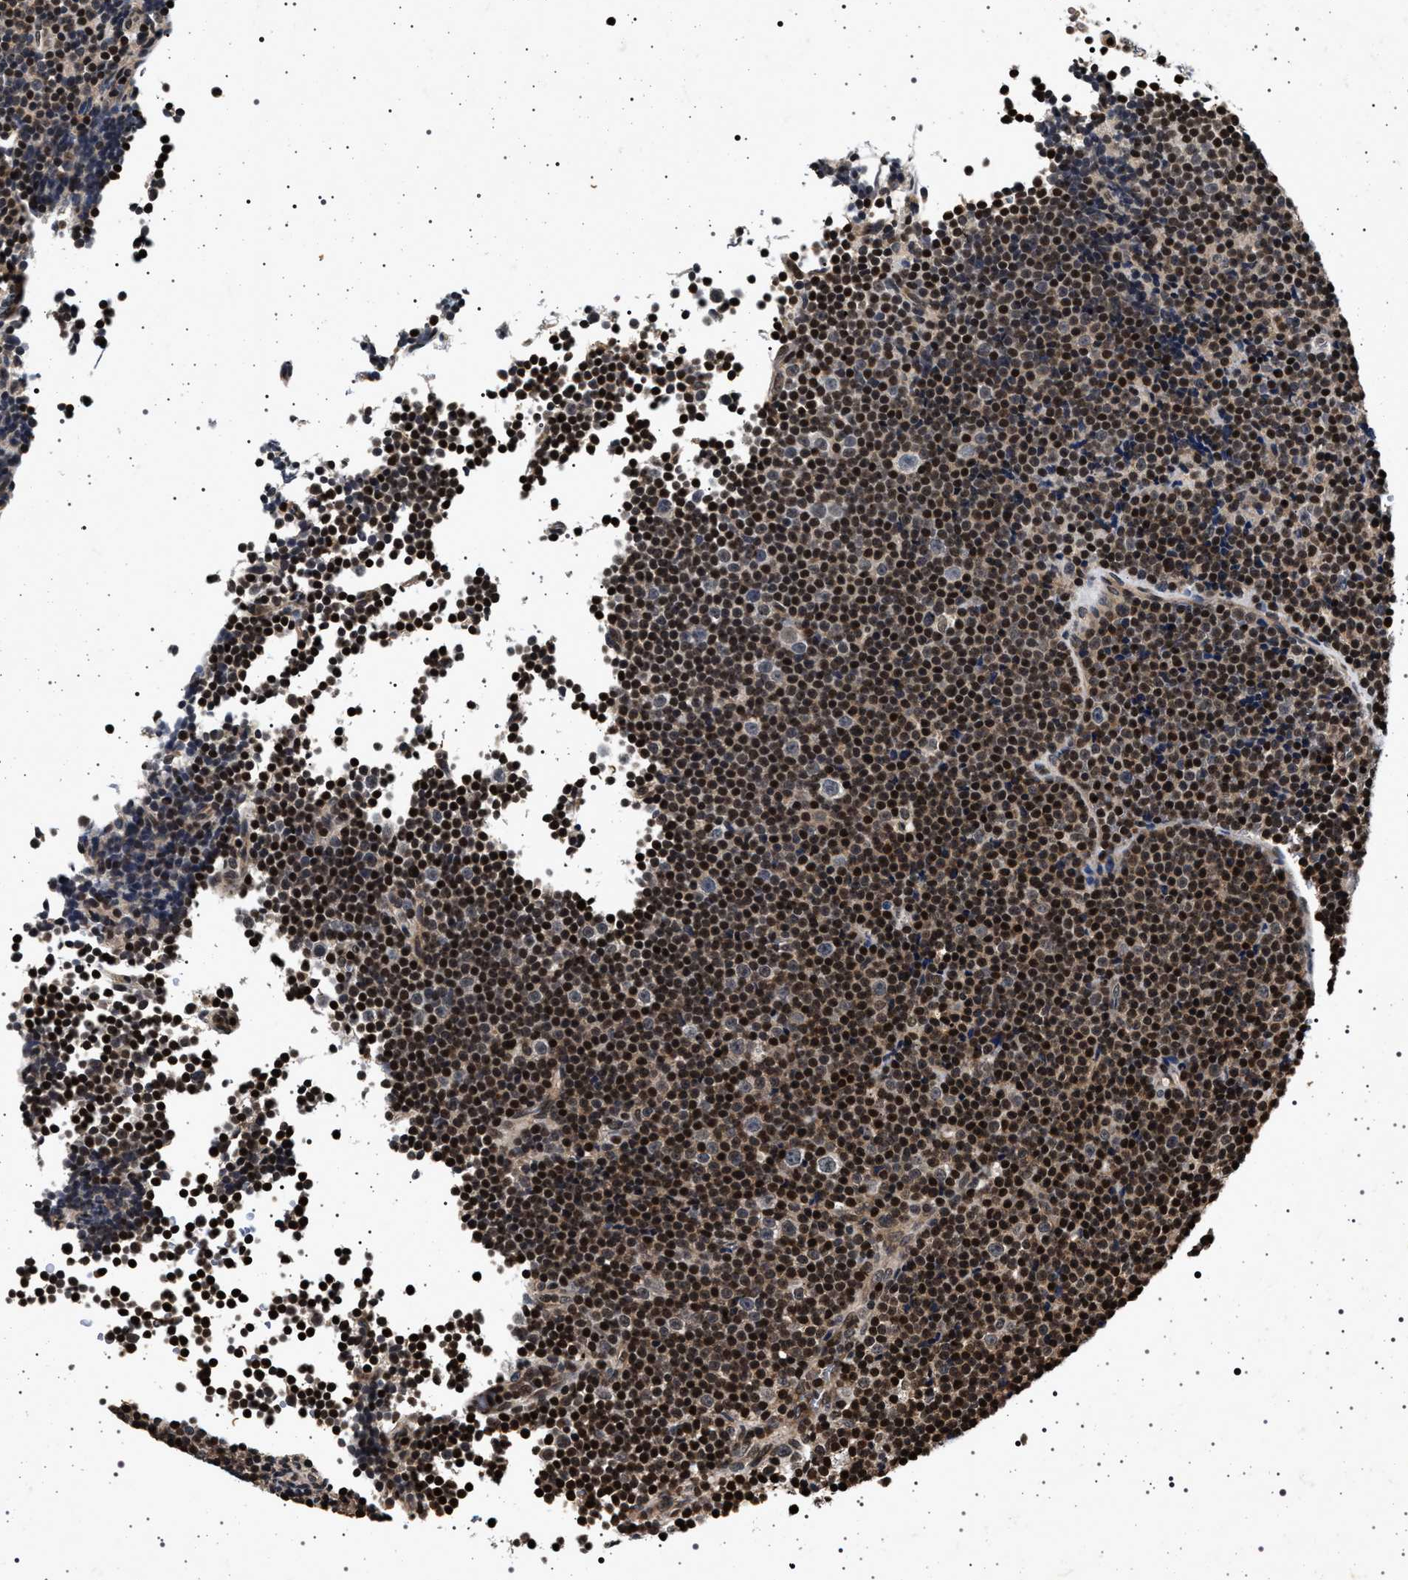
{"staining": {"intensity": "negative", "quantity": "none", "location": "none"}, "tissue": "lymphoma", "cell_type": "Tumor cells", "image_type": "cancer", "snomed": [{"axis": "morphology", "description": "Malignant lymphoma, non-Hodgkin's type, Low grade"}, {"axis": "topography", "description": "Lymph node"}], "caption": "There is no significant positivity in tumor cells of lymphoma.", "gene": "CDKN1B", "patient": {"sex": "female", "age": 67}}